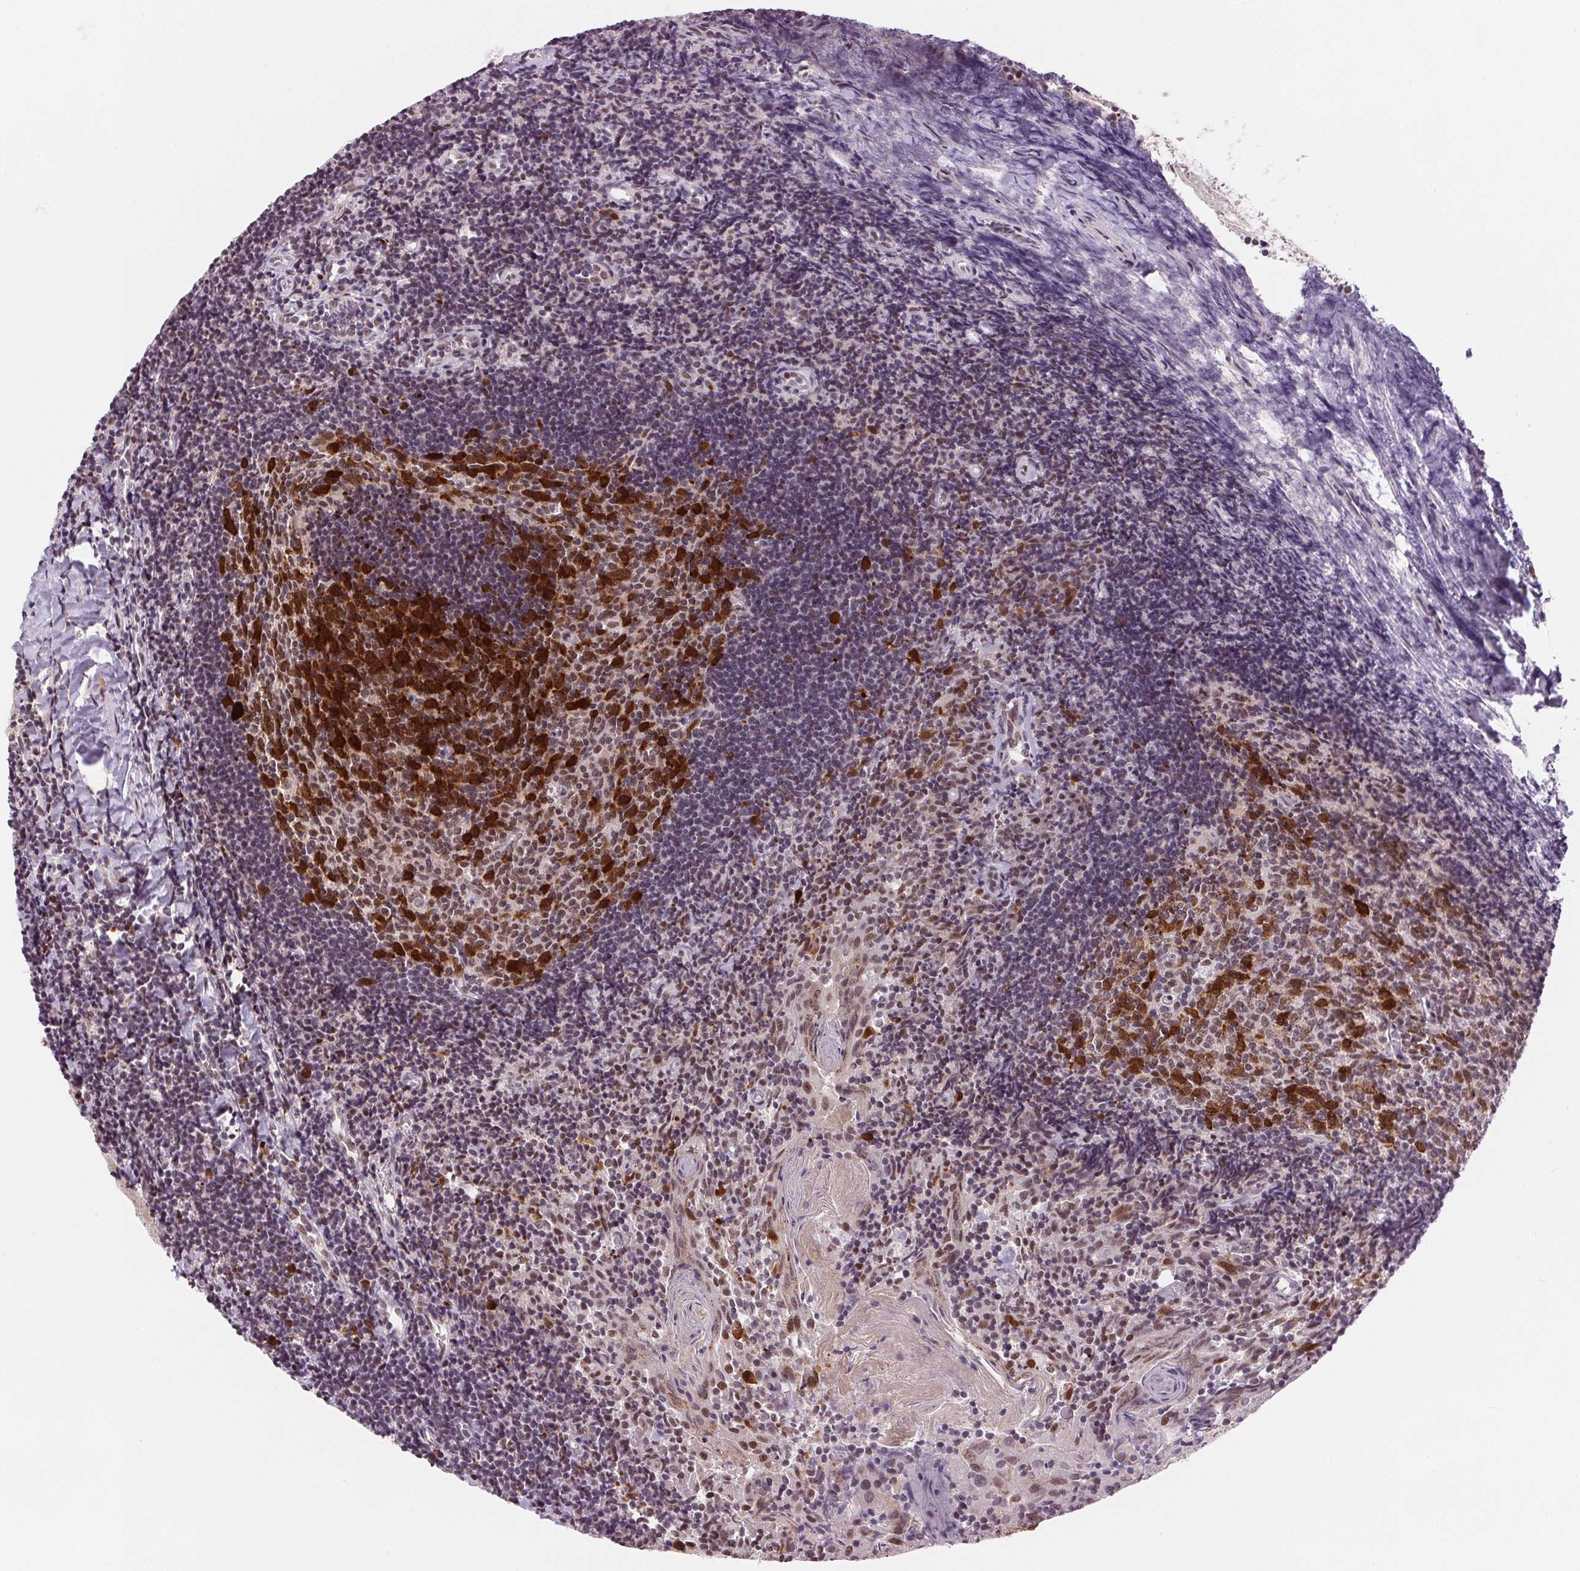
{"staining": {"intensity": "strong", "quantity": "25%-75%", "location": "cytoplasmic/membranous,nuclear"}, "tissue": "tonsil", "cell_type": "Germinal center cells", "image_type": "normal", "snomed": [{"axis": "morphology", "description": "Normal tissue, NOS"}, {"axis": "topography", "description": "Tonsil"}], "caption": "Protein expression analysis of unremarkable tonsil exhibits strong cytoplasmic/membranous,nuclear positivity in about 25%-75% of germinal center cells. (DAB (3,3'-diaminobenzidine) = brown stain, brightfield microscopy at high magnification).", "gene": "CD2BP2", "patient": {"sex": "female", "age": 10}}